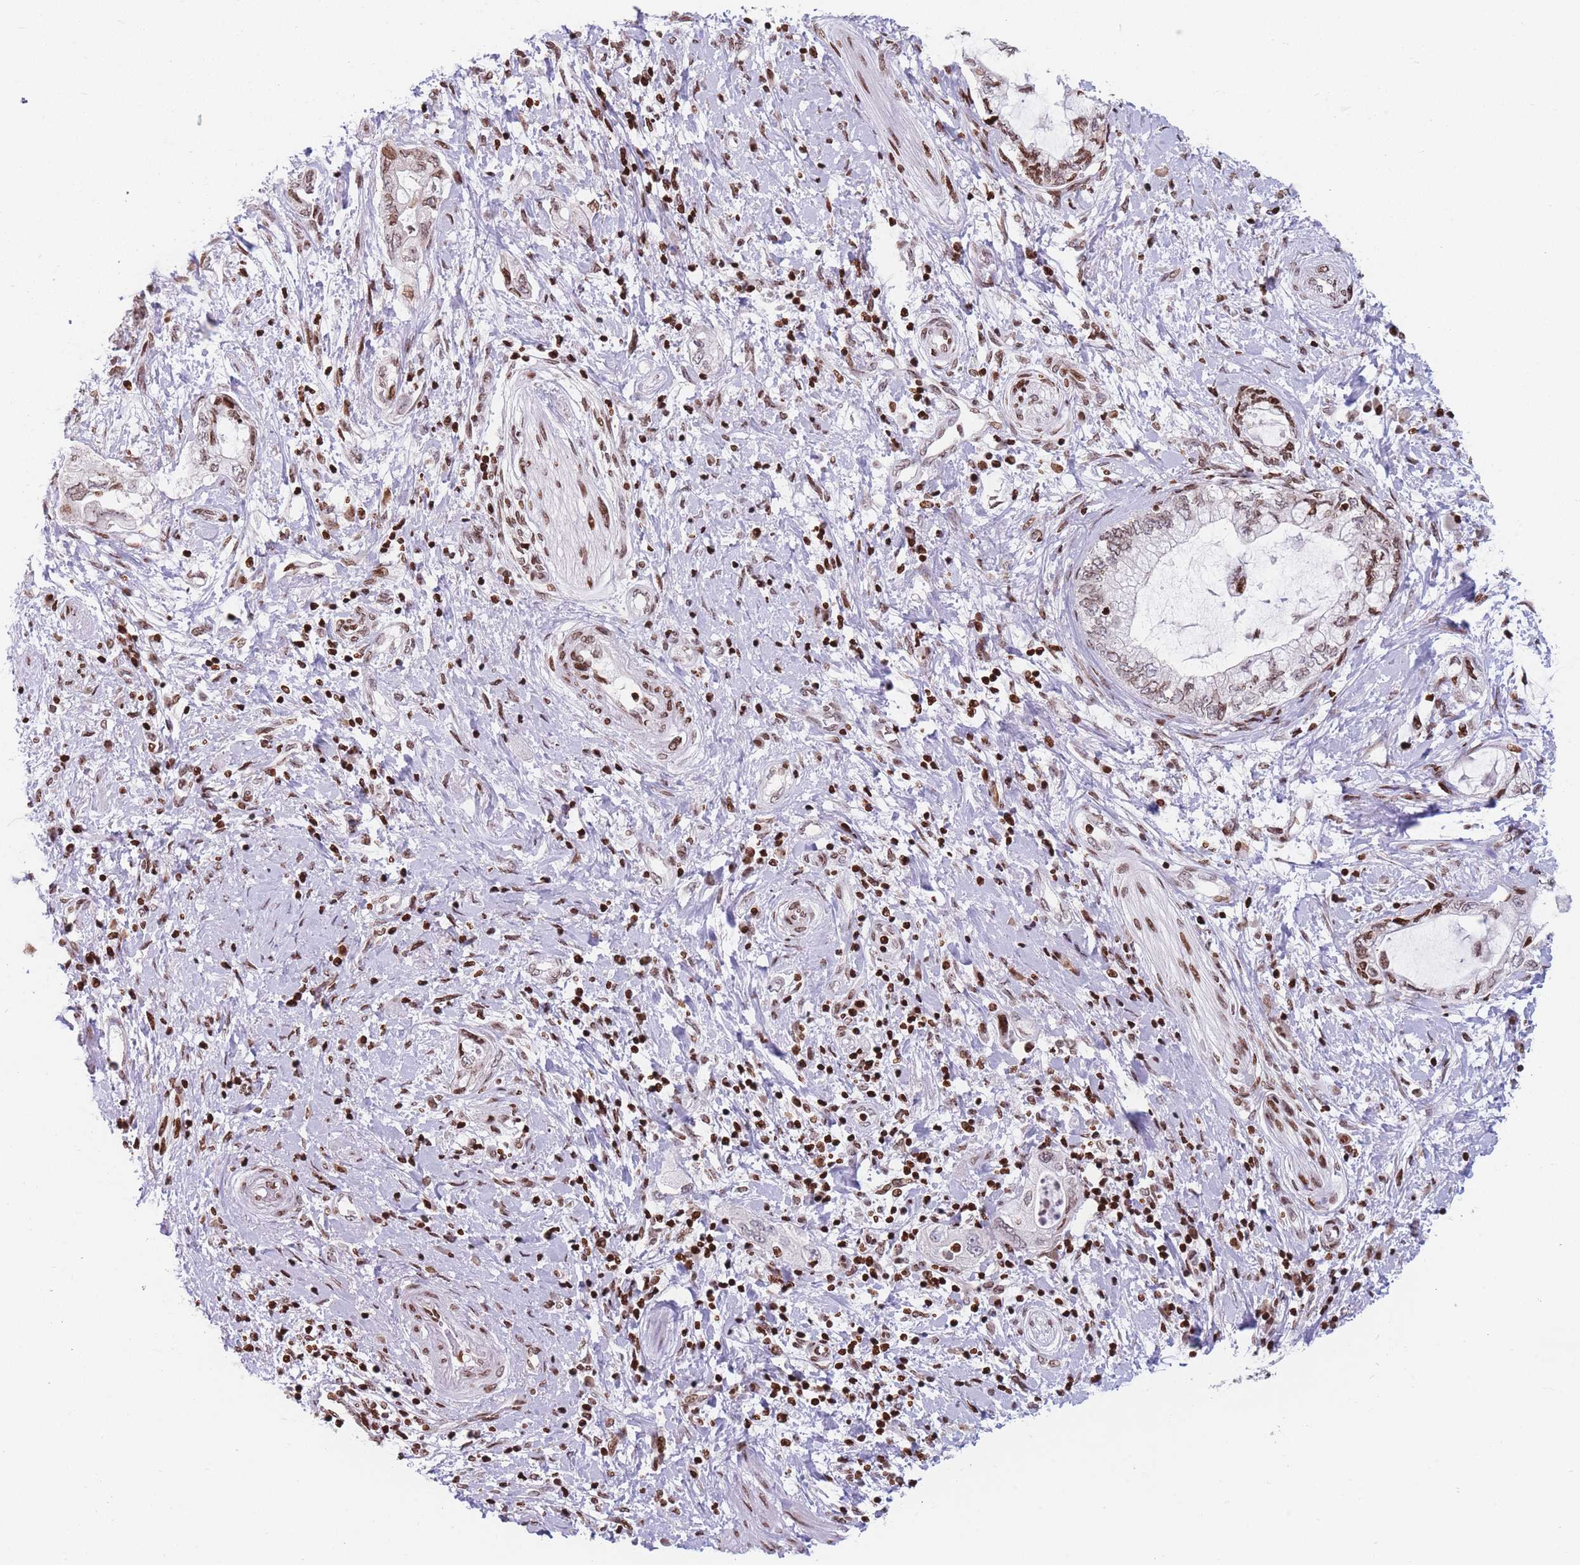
{"staining": {"intensity": "moderate", "quantity": ">75%", "location": "nuclear"}, "tissue": "pancreatic cancer", "cell_type": "Tumor cells", "image_type": "cancer", "snomed": [{"axis": "morphology", "description": "Adenocarcinoma, NOS"}, {"axis": "topography", "description": "Pancreas"}], "caption": "Adenocarcinoma (pancreatic) stained with immunohistochemistry (IHC) demonstrates moderate nuclear staining in approximately >75% of tumor cells. (brown staining indicates protein expression, while blue staining denotes nuclei).", "gene": "AK9", "patient": {"sex": "female", "age": 73}}